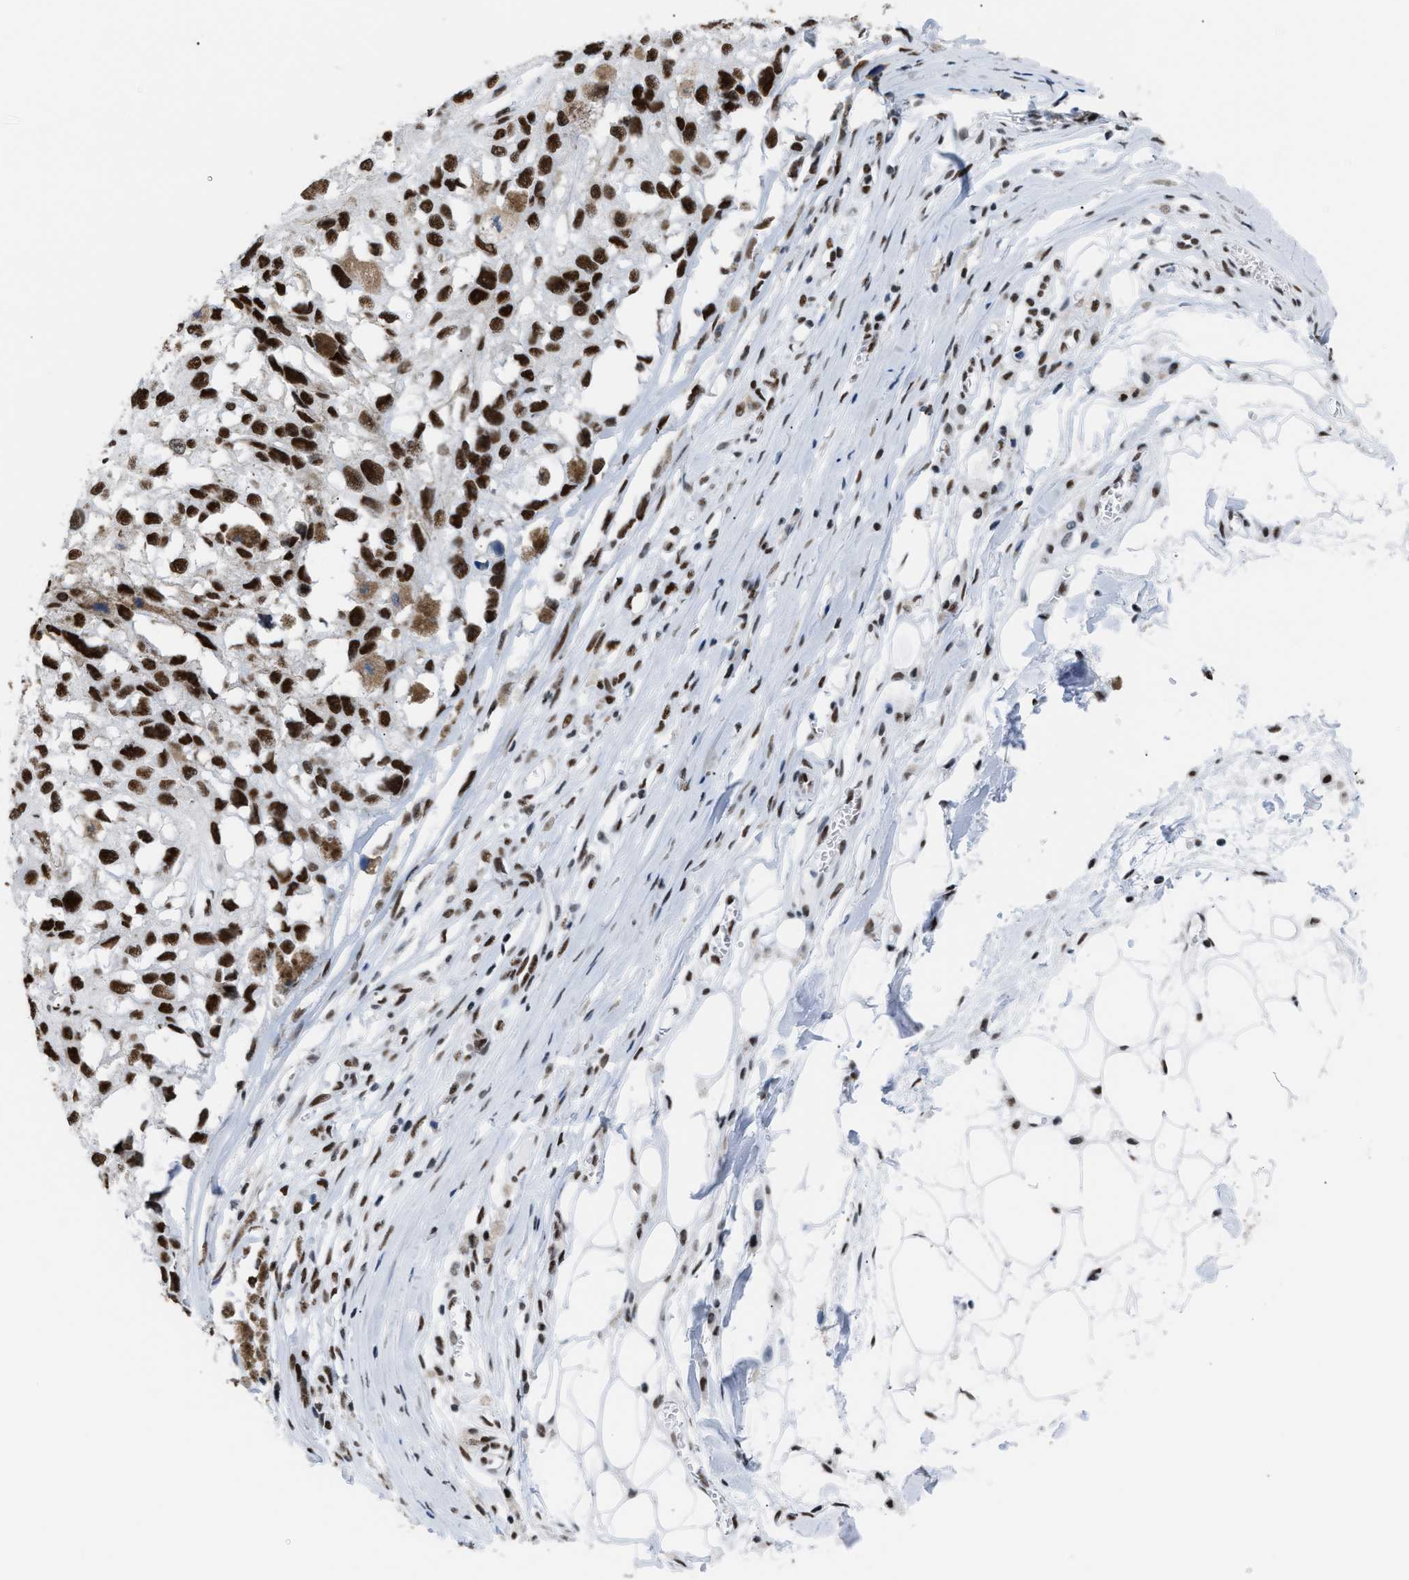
{"staining": {"intensity": "strong", "quantity": ">75%", "location": "nuclear"}, "tissue": "melanoma", "cell_type": "Tumor cells", "image_type": "cancer", "snomed": [{"axis": "morphology", "description": "Malignant melanoma, Metastatic site"}, {"axis": "topography", "description": "Lymph node"}], "caption": "The immunohistochemical stain shows strong nuclear staining in tumor cells of malignant melanoma (metastatic site) tissue. The protein of interest is stained brown, and the nuclei are stained in blue (DAB IHC with brightfield microscopy, high magnification).", "gene": "CCAR2", "patient": {"sex": "male", "age": 59}}